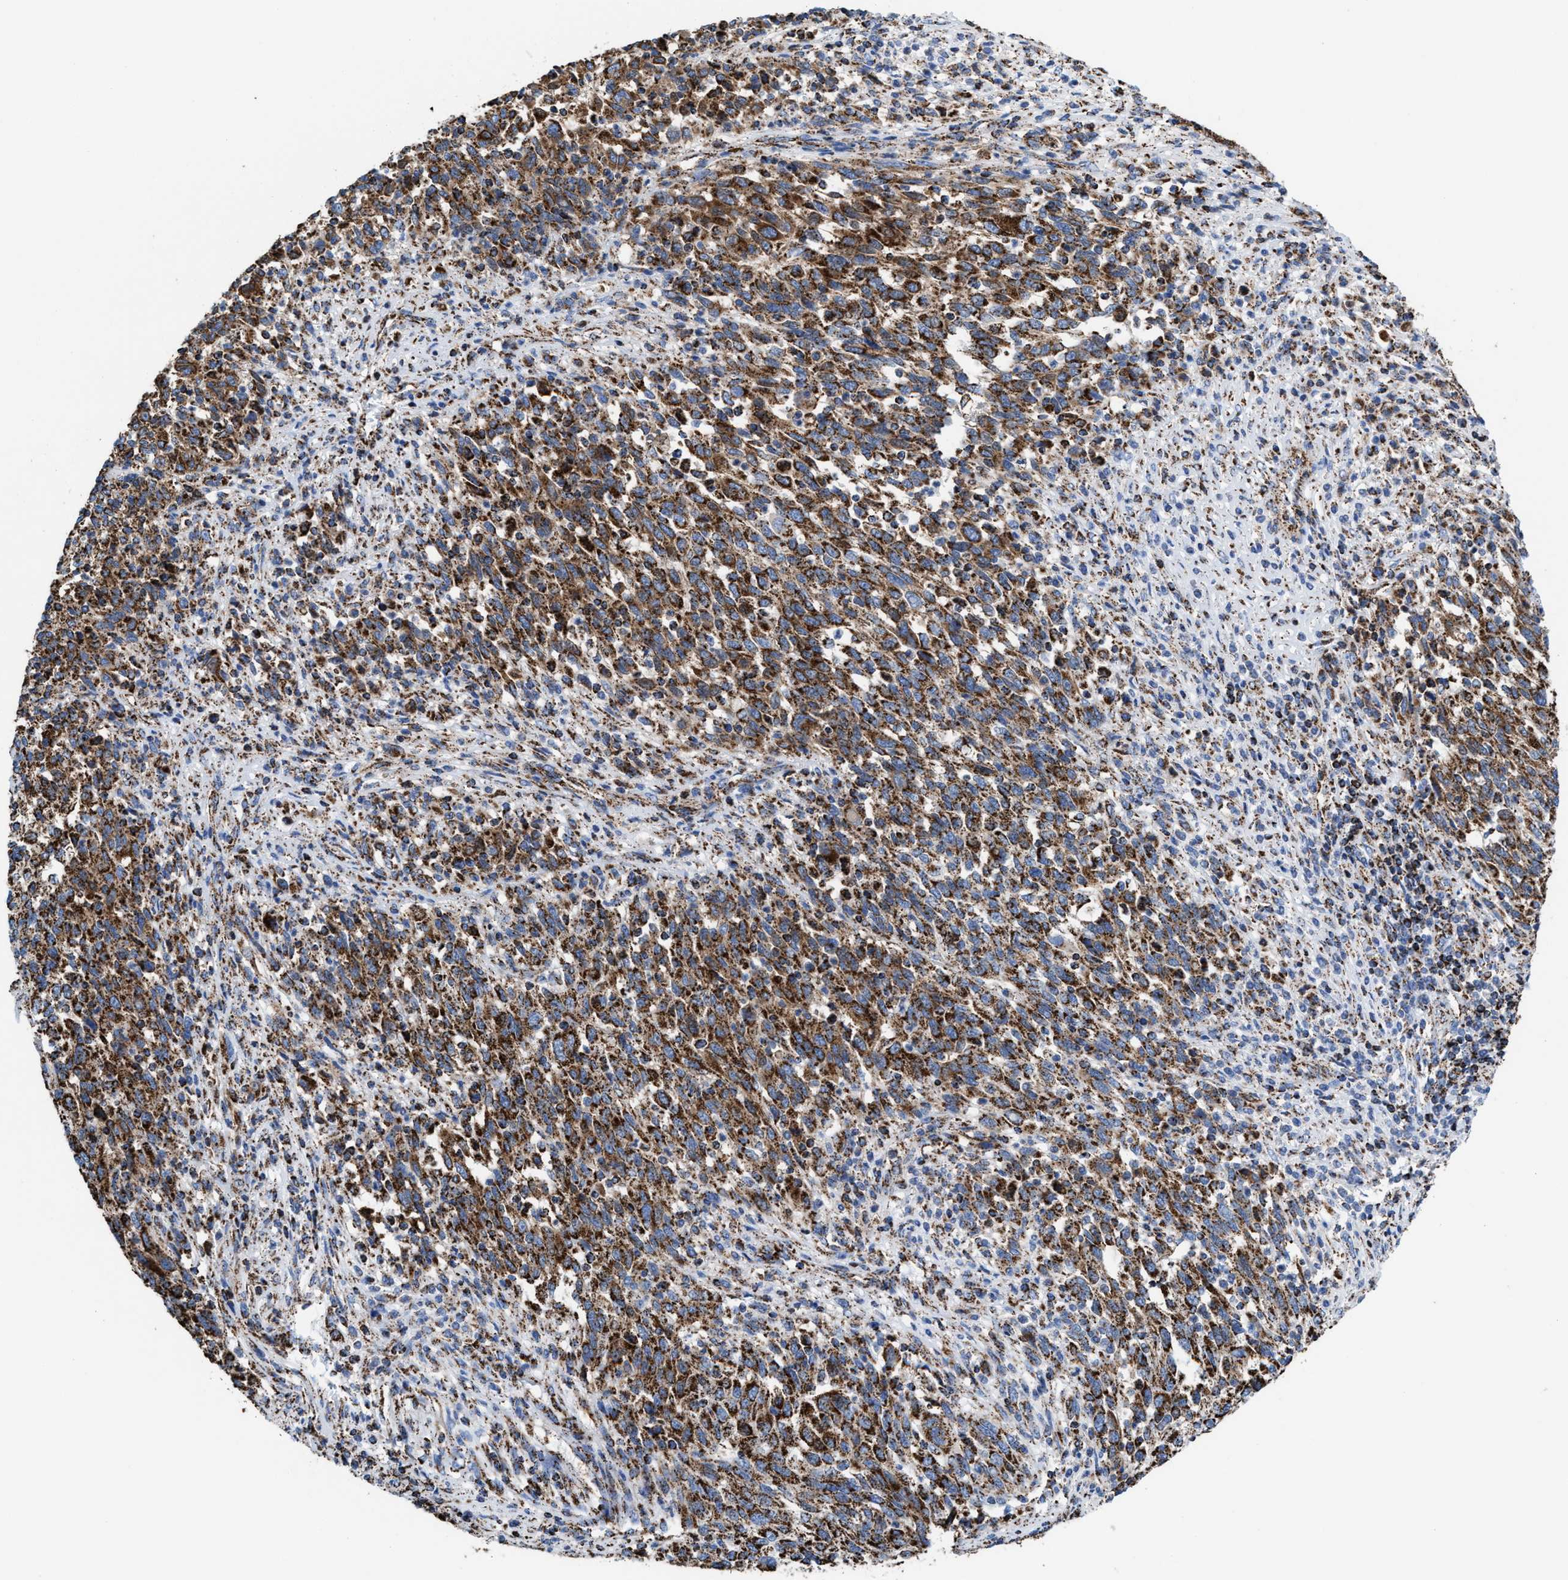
{"staining": {"intensity": "moderate", "quantity": ">75%", "location": "cytoplasmic/membranous"}, "tissue": "melanoma", "cell_type": "Tumor cells", "image_type": "cancer", "snomed": [{"axis": "morphology", "description": "Malignant melanoma, Metastatic site"}, {"axis": "topography", "description": "Lymph node"}], "caption": "This is an image of immunohistochemistry staining of melanoma, which shows moderate expression in the cytoplasmic/membranous of tumor cells.", "gene": "ECHS1", "patient": {"sex": "male", "age": 61}}